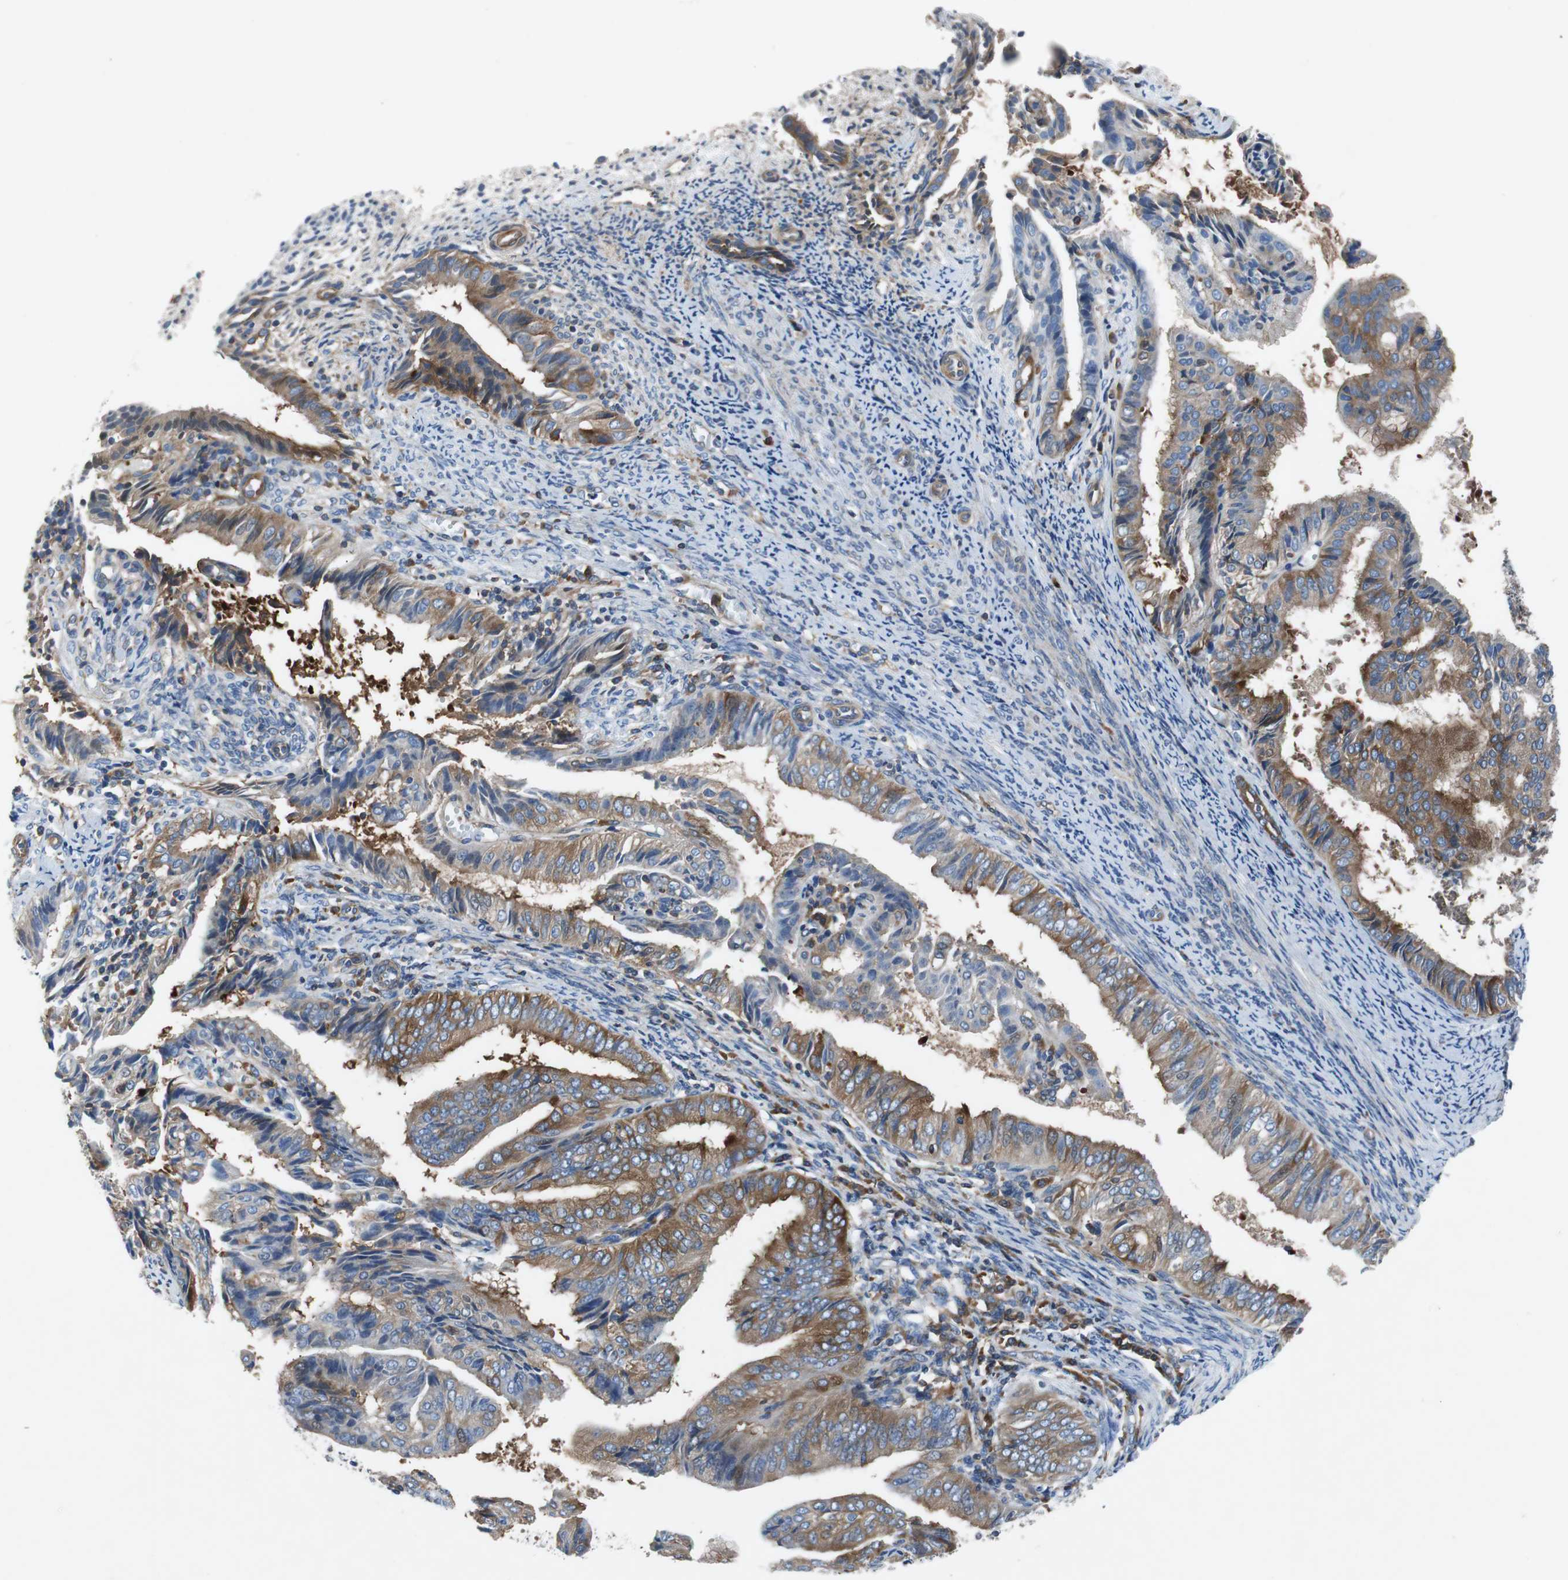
{"staining": {"intensity": "moderate", "quantity": "25%-75%", "location": "cytoplasmic/membranous"}, "tissue": "endometrial cancer", "cell_type": "Tumor cells", "image_type": "cancer", "snomed": [{"axis": "morphology", "description": "Adenocarcinoma, NOS"}, {"axis": "topography", "description": "Endometrium"}], "caption": "This is an image of immunohistochemistry staining of endometrial adenocarcinoma, which shows moderate staining in the cytoplasmic/membranous of tumor cells.", "gene": "GYS1", "patient": {"sex": "female", "age": 58}}